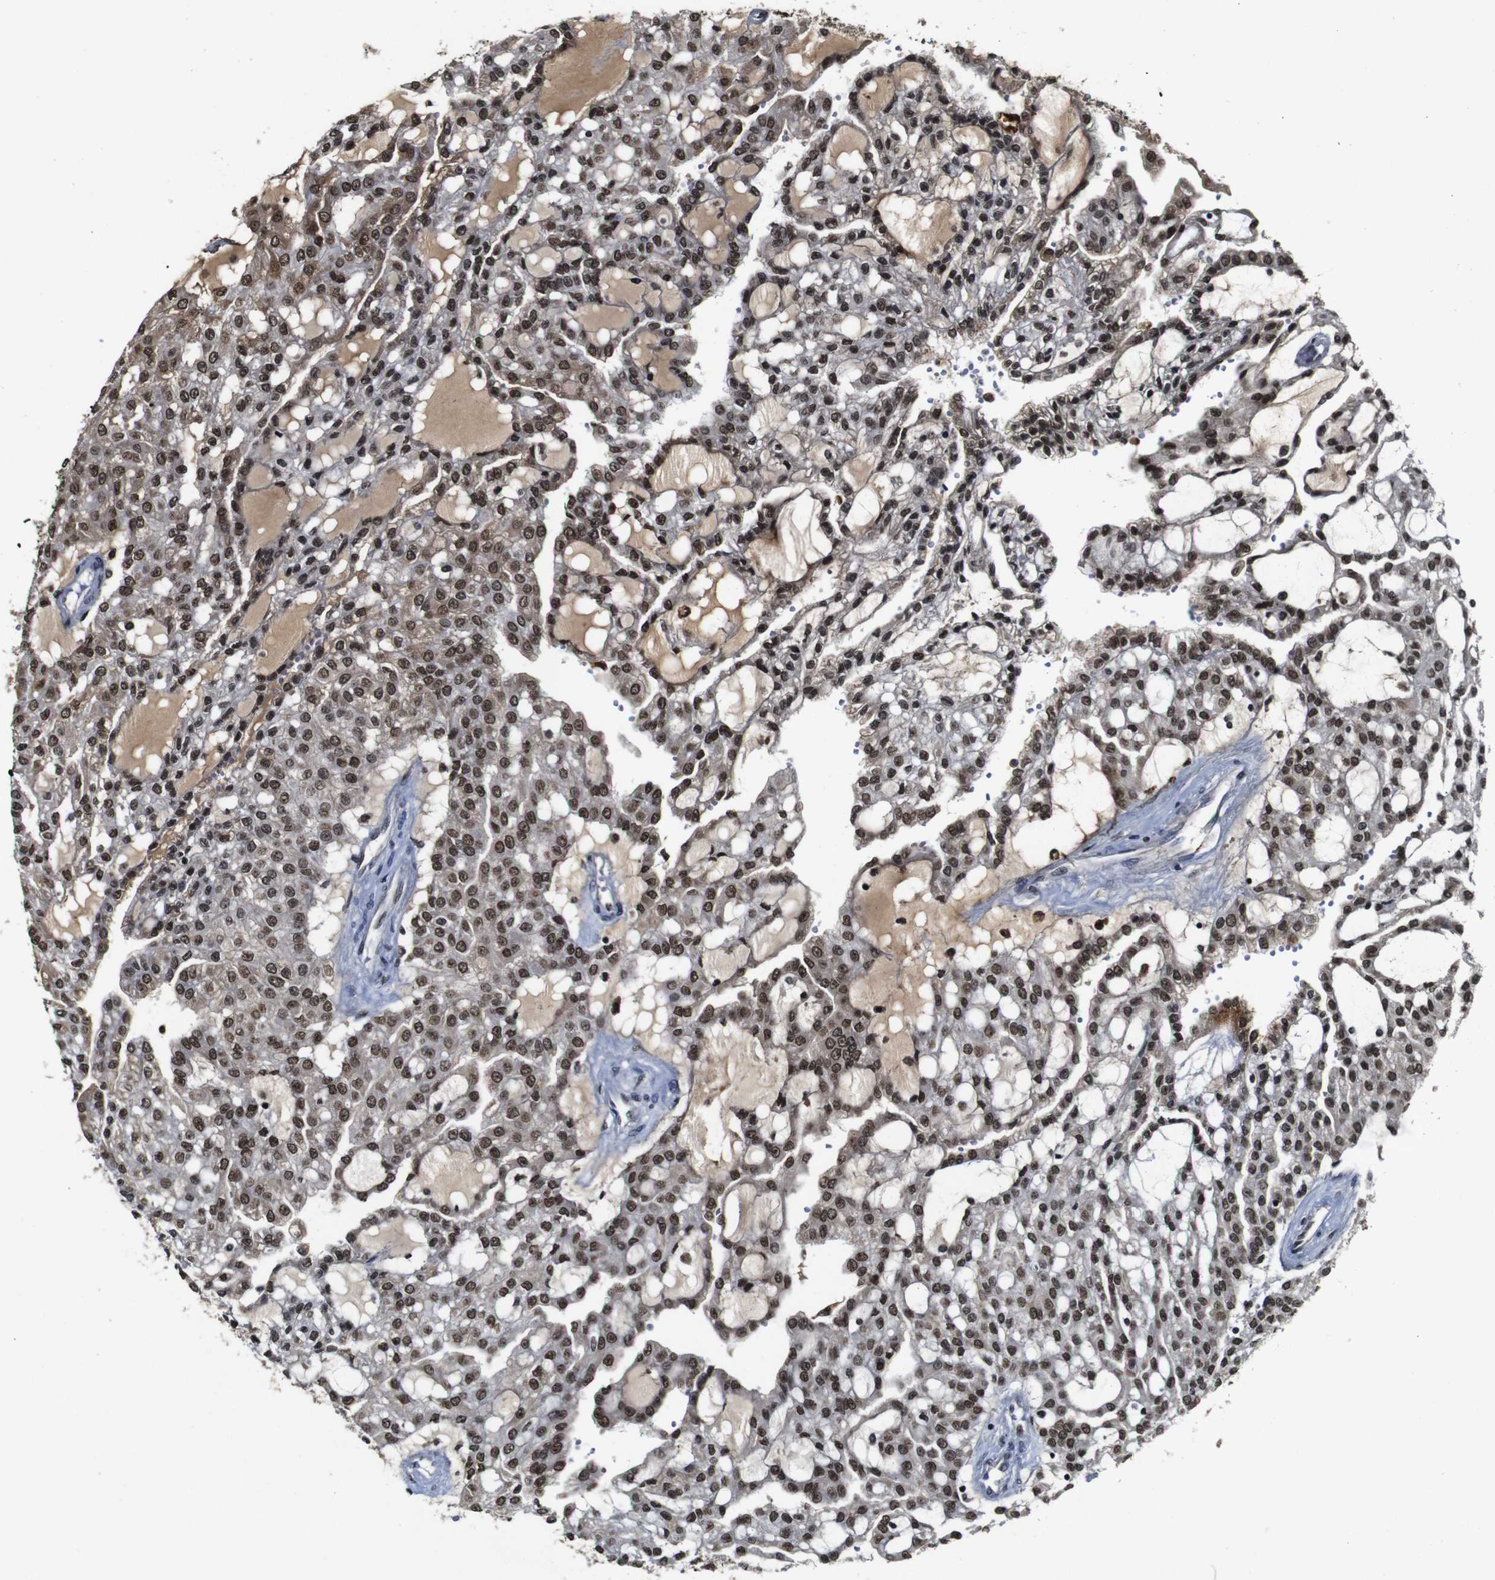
{"staining": {"intensity": "weak", "quantity": "25%-75%", "location": "nuclear"}, "tissue": "renal cancer", "cell_type": "Tumor cells", "image_type": "cancer", "snomed": [{"axis": "morphology", "description": "Adenocarcinoma, NOS"}, {"axis": "topography", "description": "Kidney"}], "caption": "An image showing weak nuclear positivity in about 25%-75% of tumor cells in renal cancer, as visualized by brown immunohistochemical staining.", "gene": "MYC", "patient": {"sex": "male", "age": 63}}